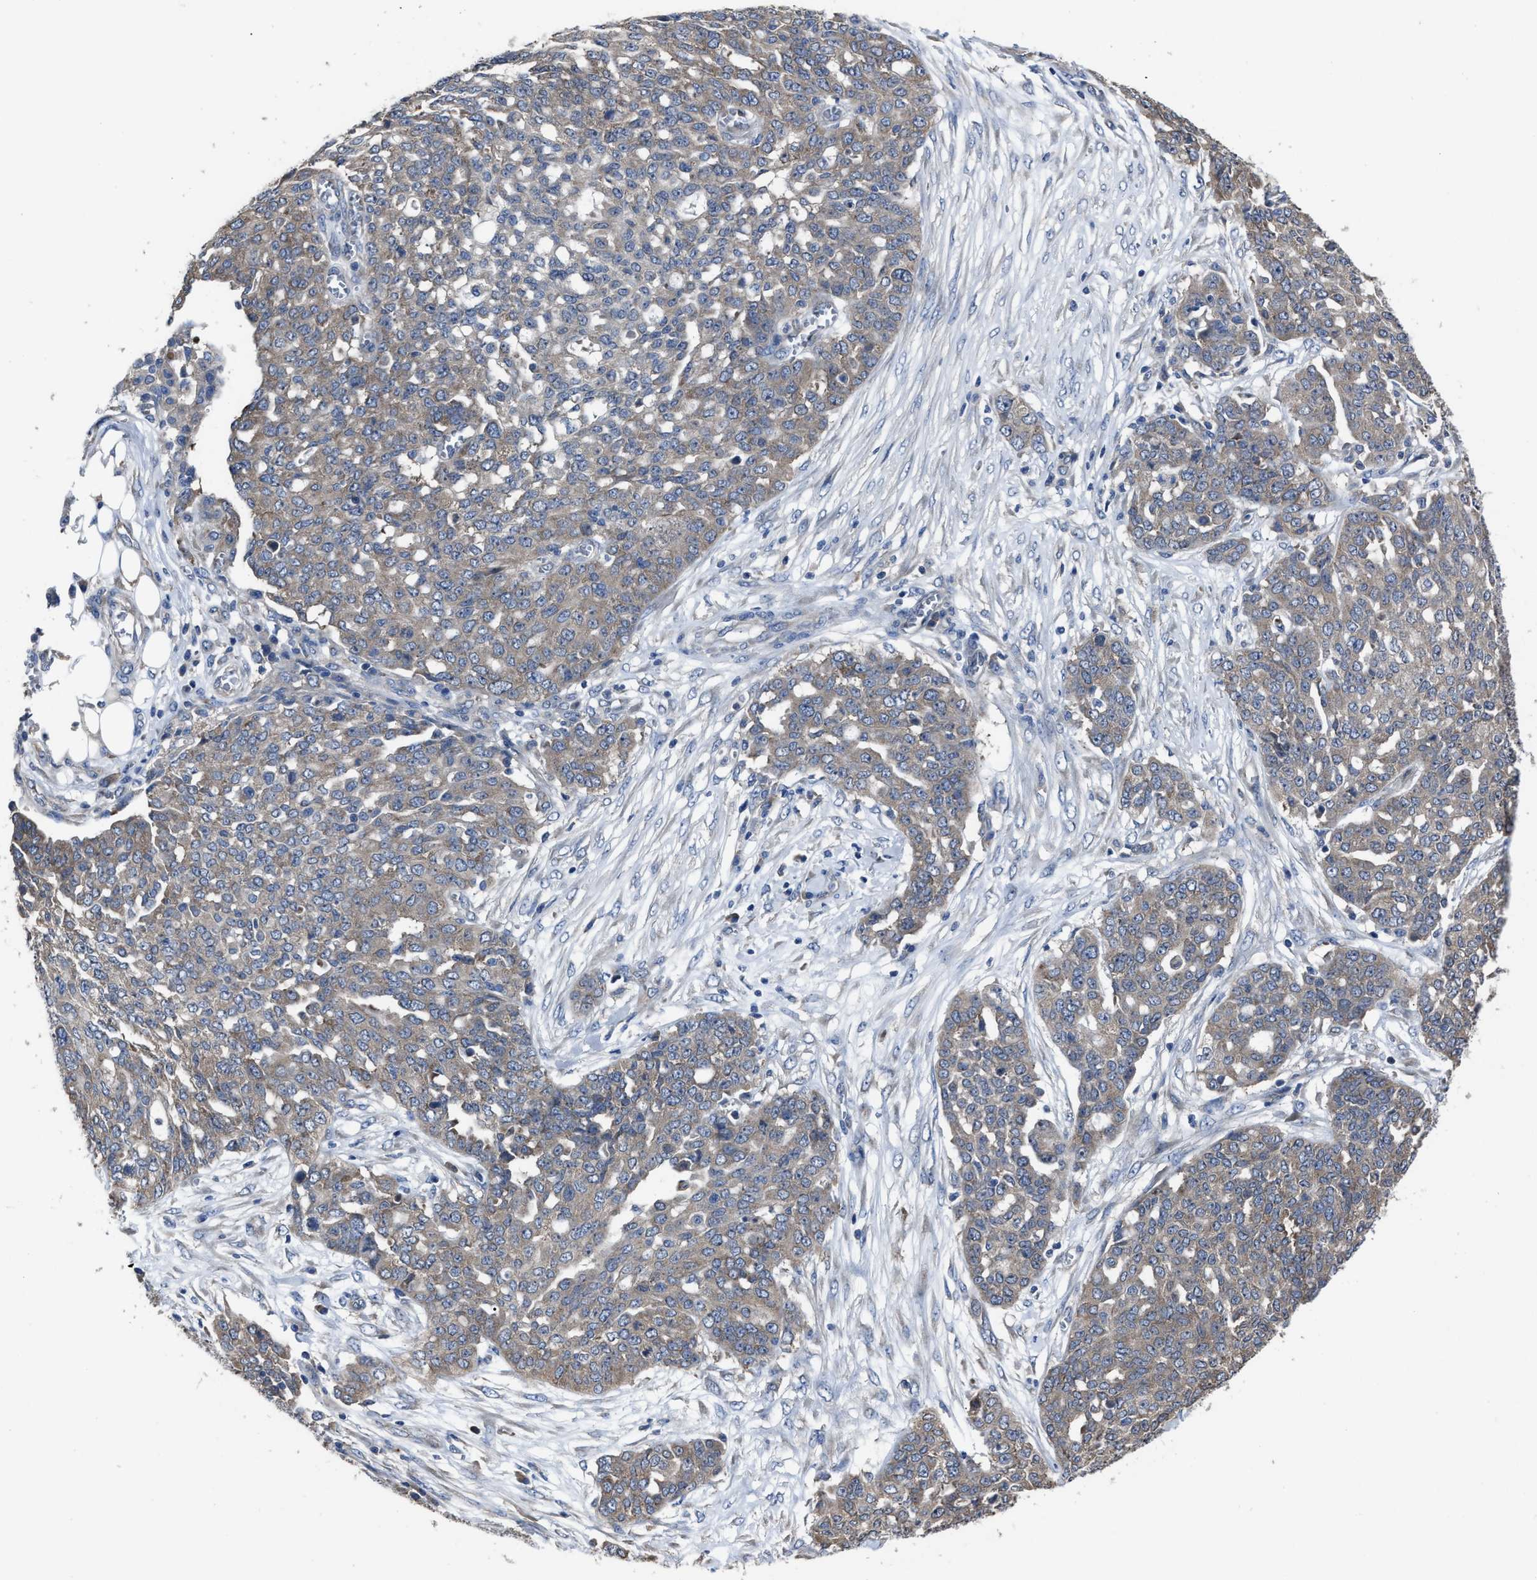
{"staining": {"intensity": "weak", "quantity": "25%-75%", "location": "cytoplasmic/membranous"}, "tissue": "ovarian cancer", "cell_type": "Tumor cells", "image_type": "cancer", "snomed": [{"axis": "morphology", "description": "Cystadenocarcinoma, serous, NOS"}, {"axis": "topography", "description": "Soft tissue"}, {"axis": "topography", "description": "Ovary"}], "caption": "Weak cytoplasmic/membranous staining is seen in about 25%-75% of tumor cells in ovarian cancer.", "gene": "UPF1", "patient": {"sex": "female", "age": 57}}